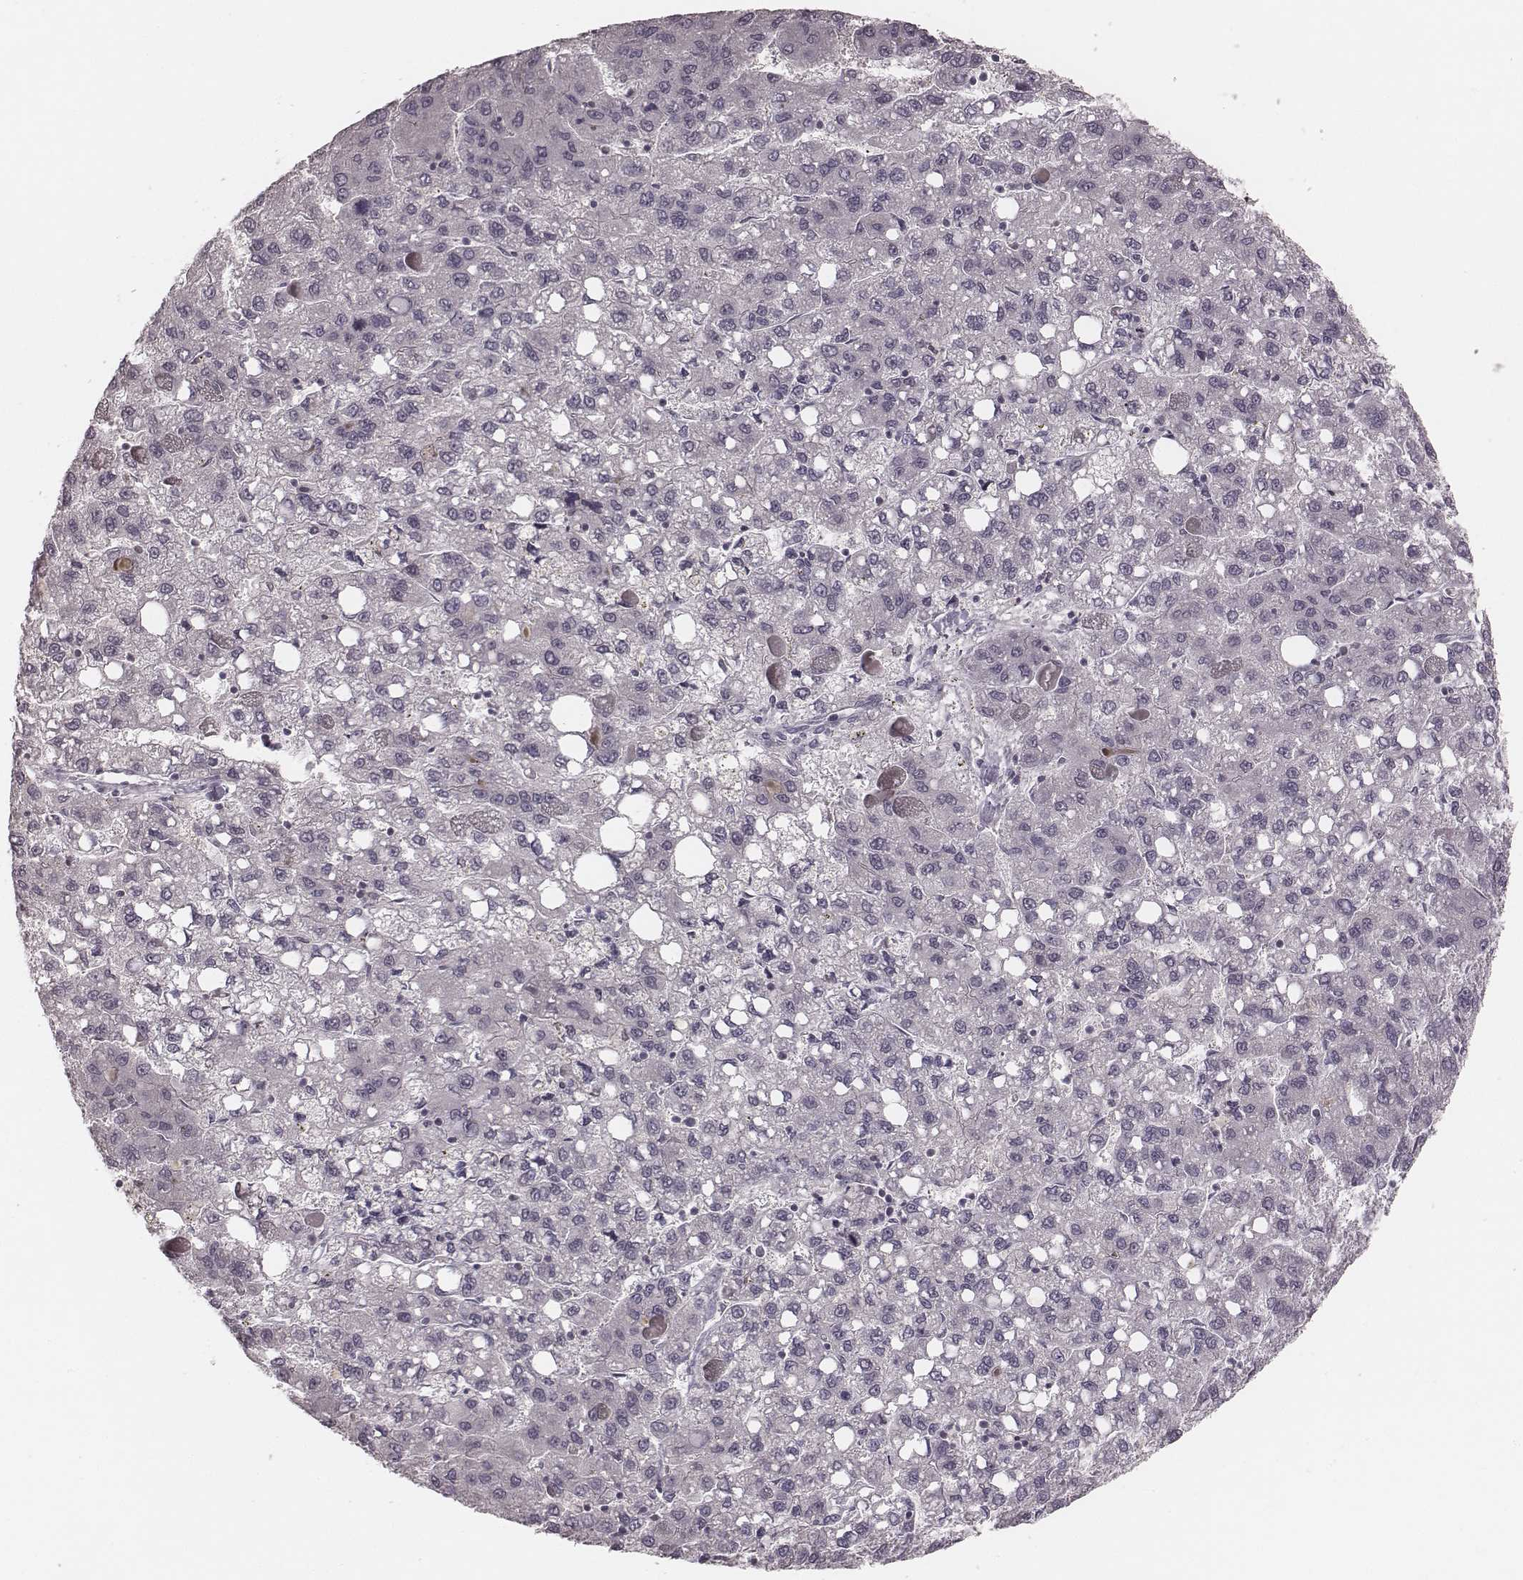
{"staining": {"intensity": "negative", "quantity": "none", "location": "none"}, "tissue": "liver cancer", "cell_type": "Tumor cells", "image_type": "cancer", "snomed": [{"axis": "morphology", "description": "Carcinoma, Hepatocellular, NOS"}, {"axis": "topography", "description": "Liver"}], "caption": "An image of liver cancer (hepatocellular carcinoma) stained for a protein shows no brown staining in tumor cells. (Brightfield microscopy of DAB immunohistochemistry (IHC) at high magnification).", "gene": "IQCG", "patient": {"sex": "female", "age": 82}}